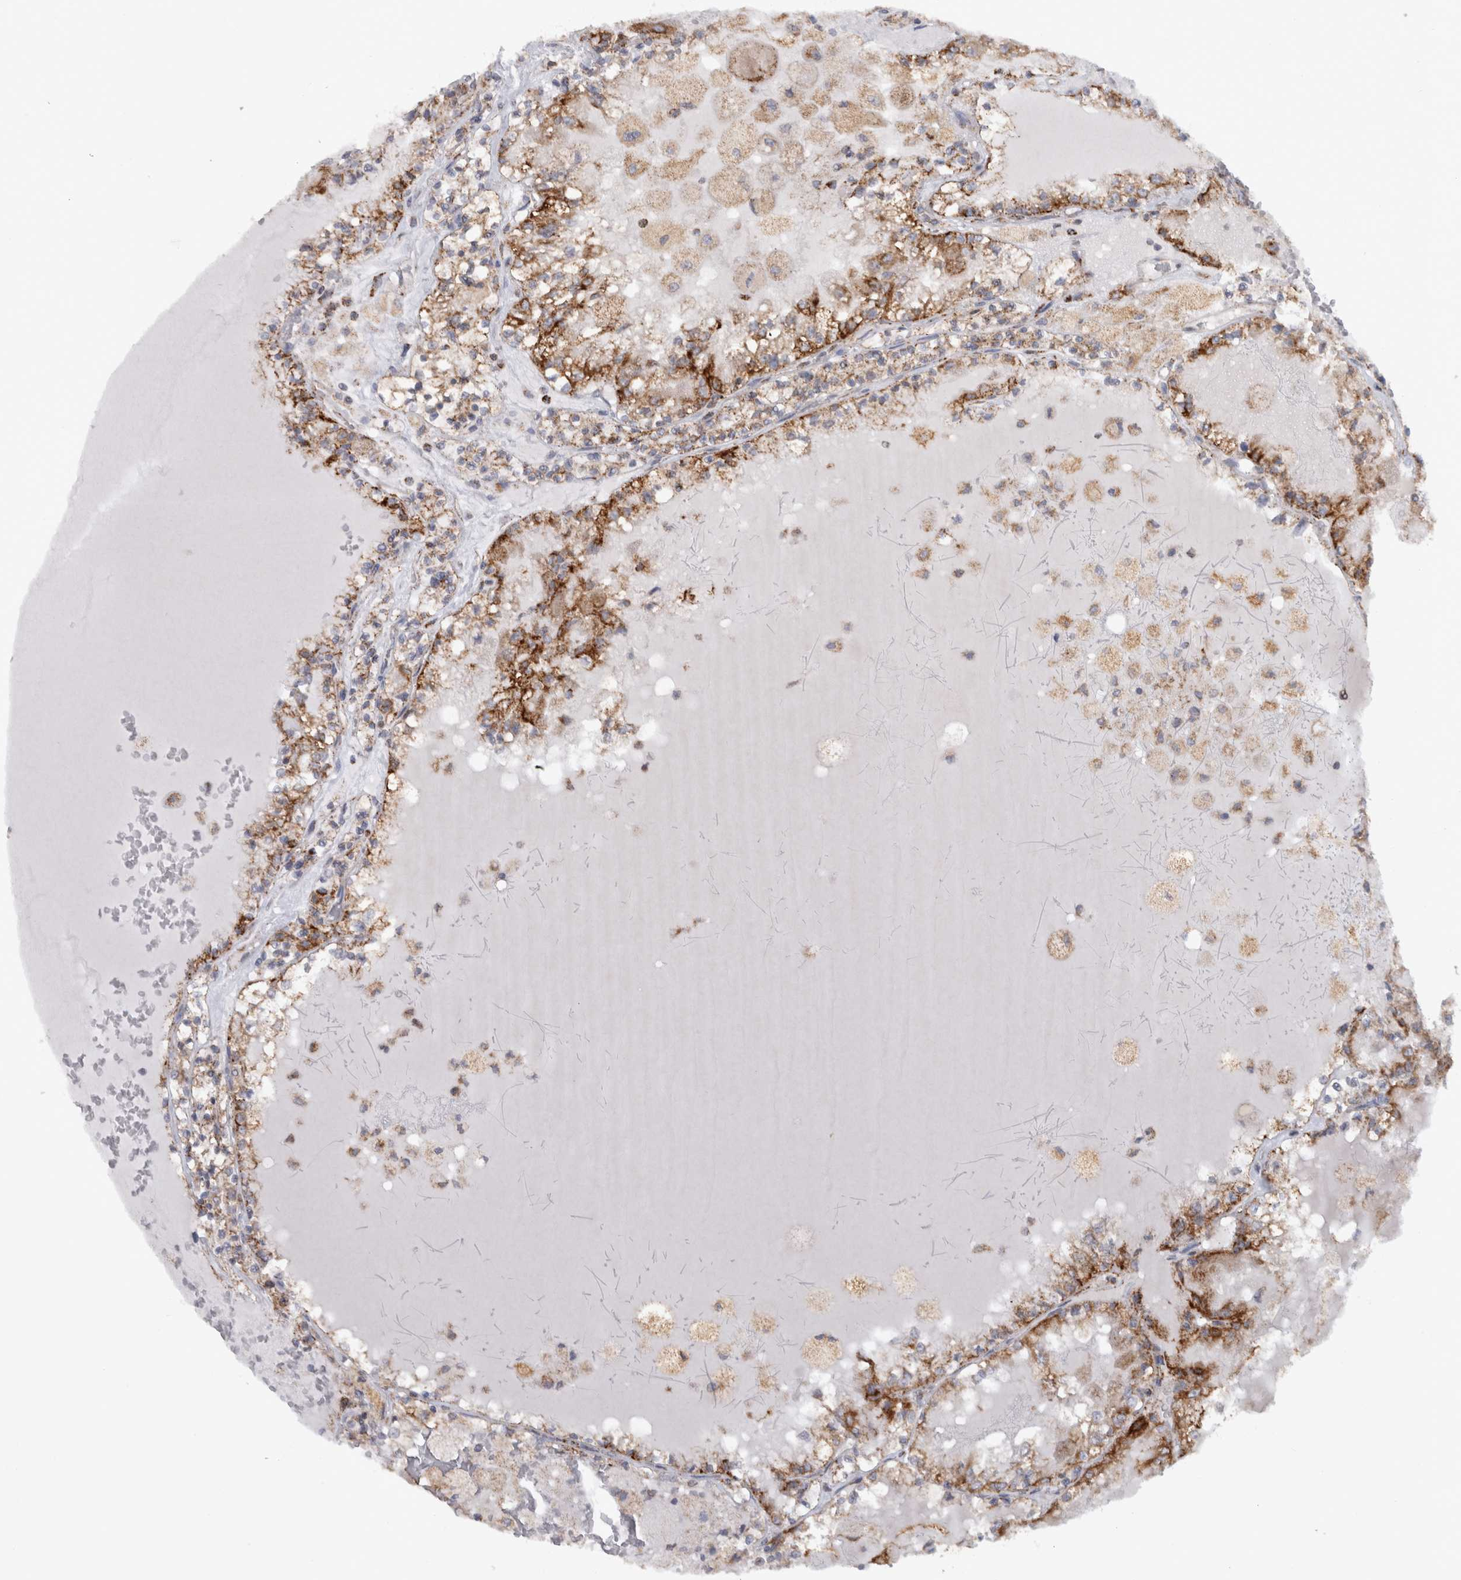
{"staining": {"intensity": "strong", "quantity": ">75%", "location": "cytoplasmic/membranous"}, "tissue": "renal cancer", "cell_type": "Tumor cells", "image_type": "cancer", "snomed": [{"axis": "morphology", "description": "Adenocarcinoma, NOS"}, {"axis": "topography", "description": "Kidney"}], "caption": "DAB (3,3'-diaminobenzidine) immunohistochemical staining of human renal cancer demonstrates strong cytoplasmic/membranous protein positivity in about >75% of tumor cells. Using DAB (3,3'-diaminobenzidine) (brown) and hematoxylin (blue) stains, captured at high magnification using brightfield microscopy.", "gene": "RAB18", "patient": {"sex": "female", "age": 56}}